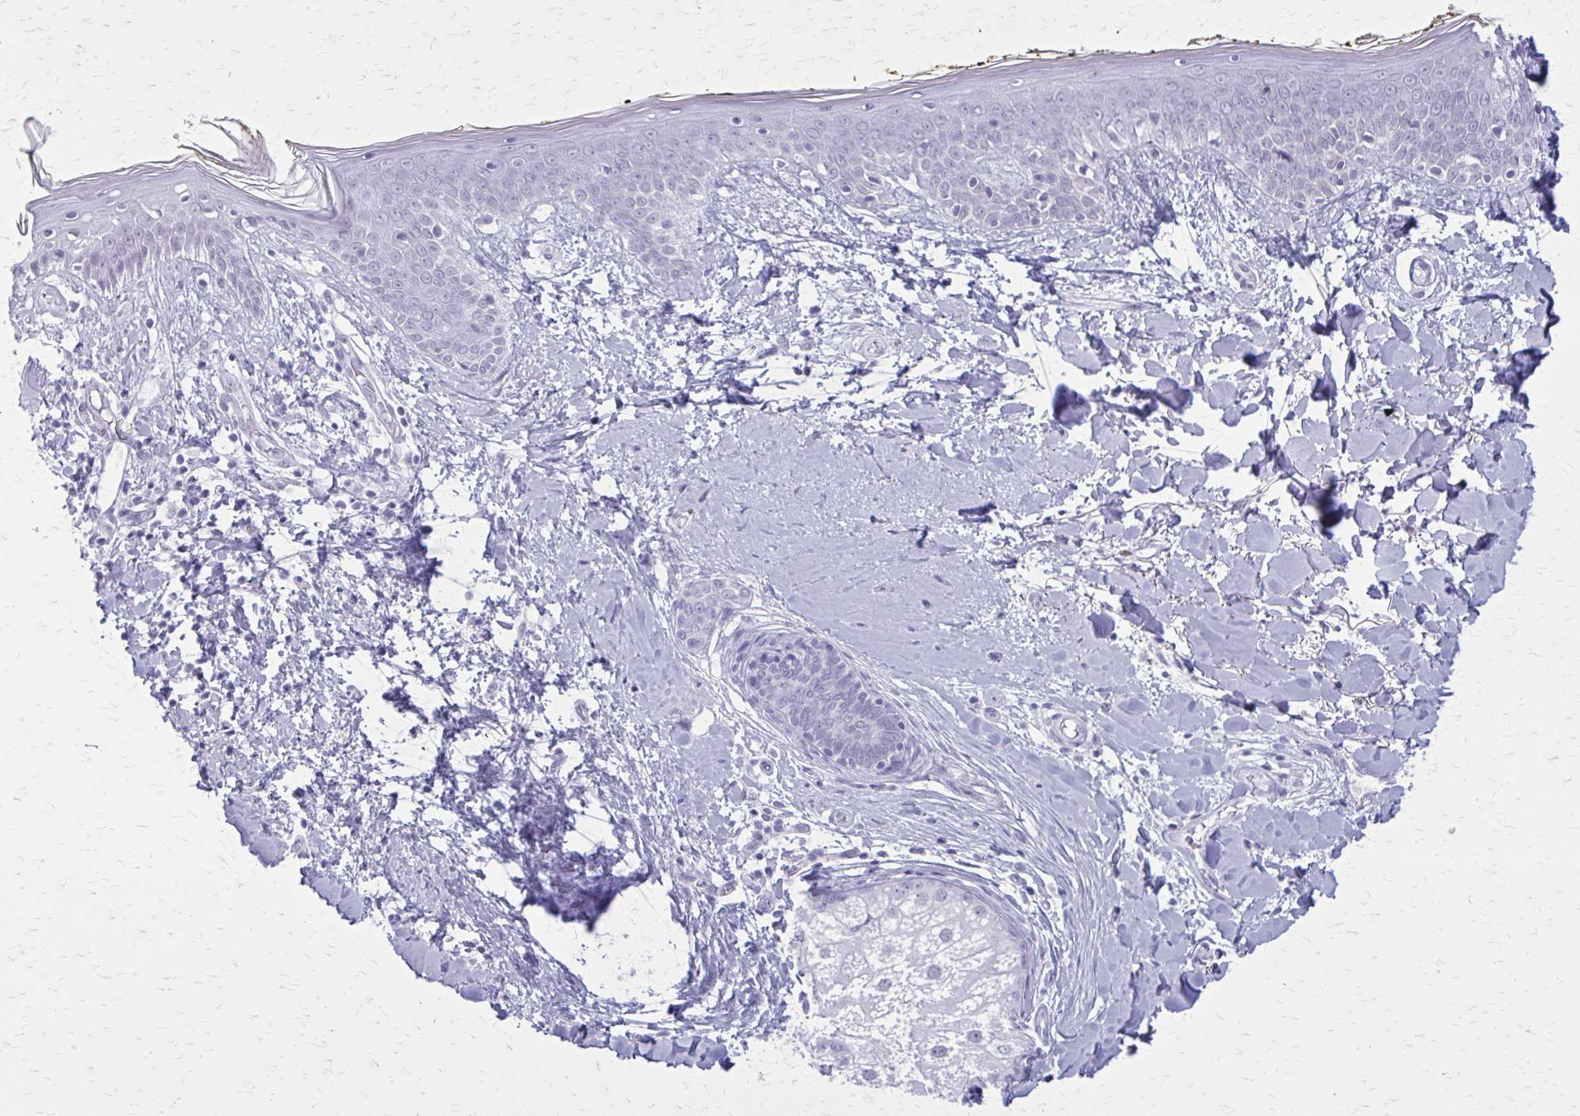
{"staining": {"intensity": "negative", "quantity": "none", "location": "none"}, "tissue": "skin", "cell_type": "Fibroblasts", "image_type": "normal", "snomed": [{"axis": "morphology", "description": "Normal tissue, NOS"}, {"axis": "topography", "description": "Skin"}], "caption": "Fibroblasts are negative for brown protein staining in normal skin.", "gene": "GAD1", "patient": {"sex": "female", "age": 34}}